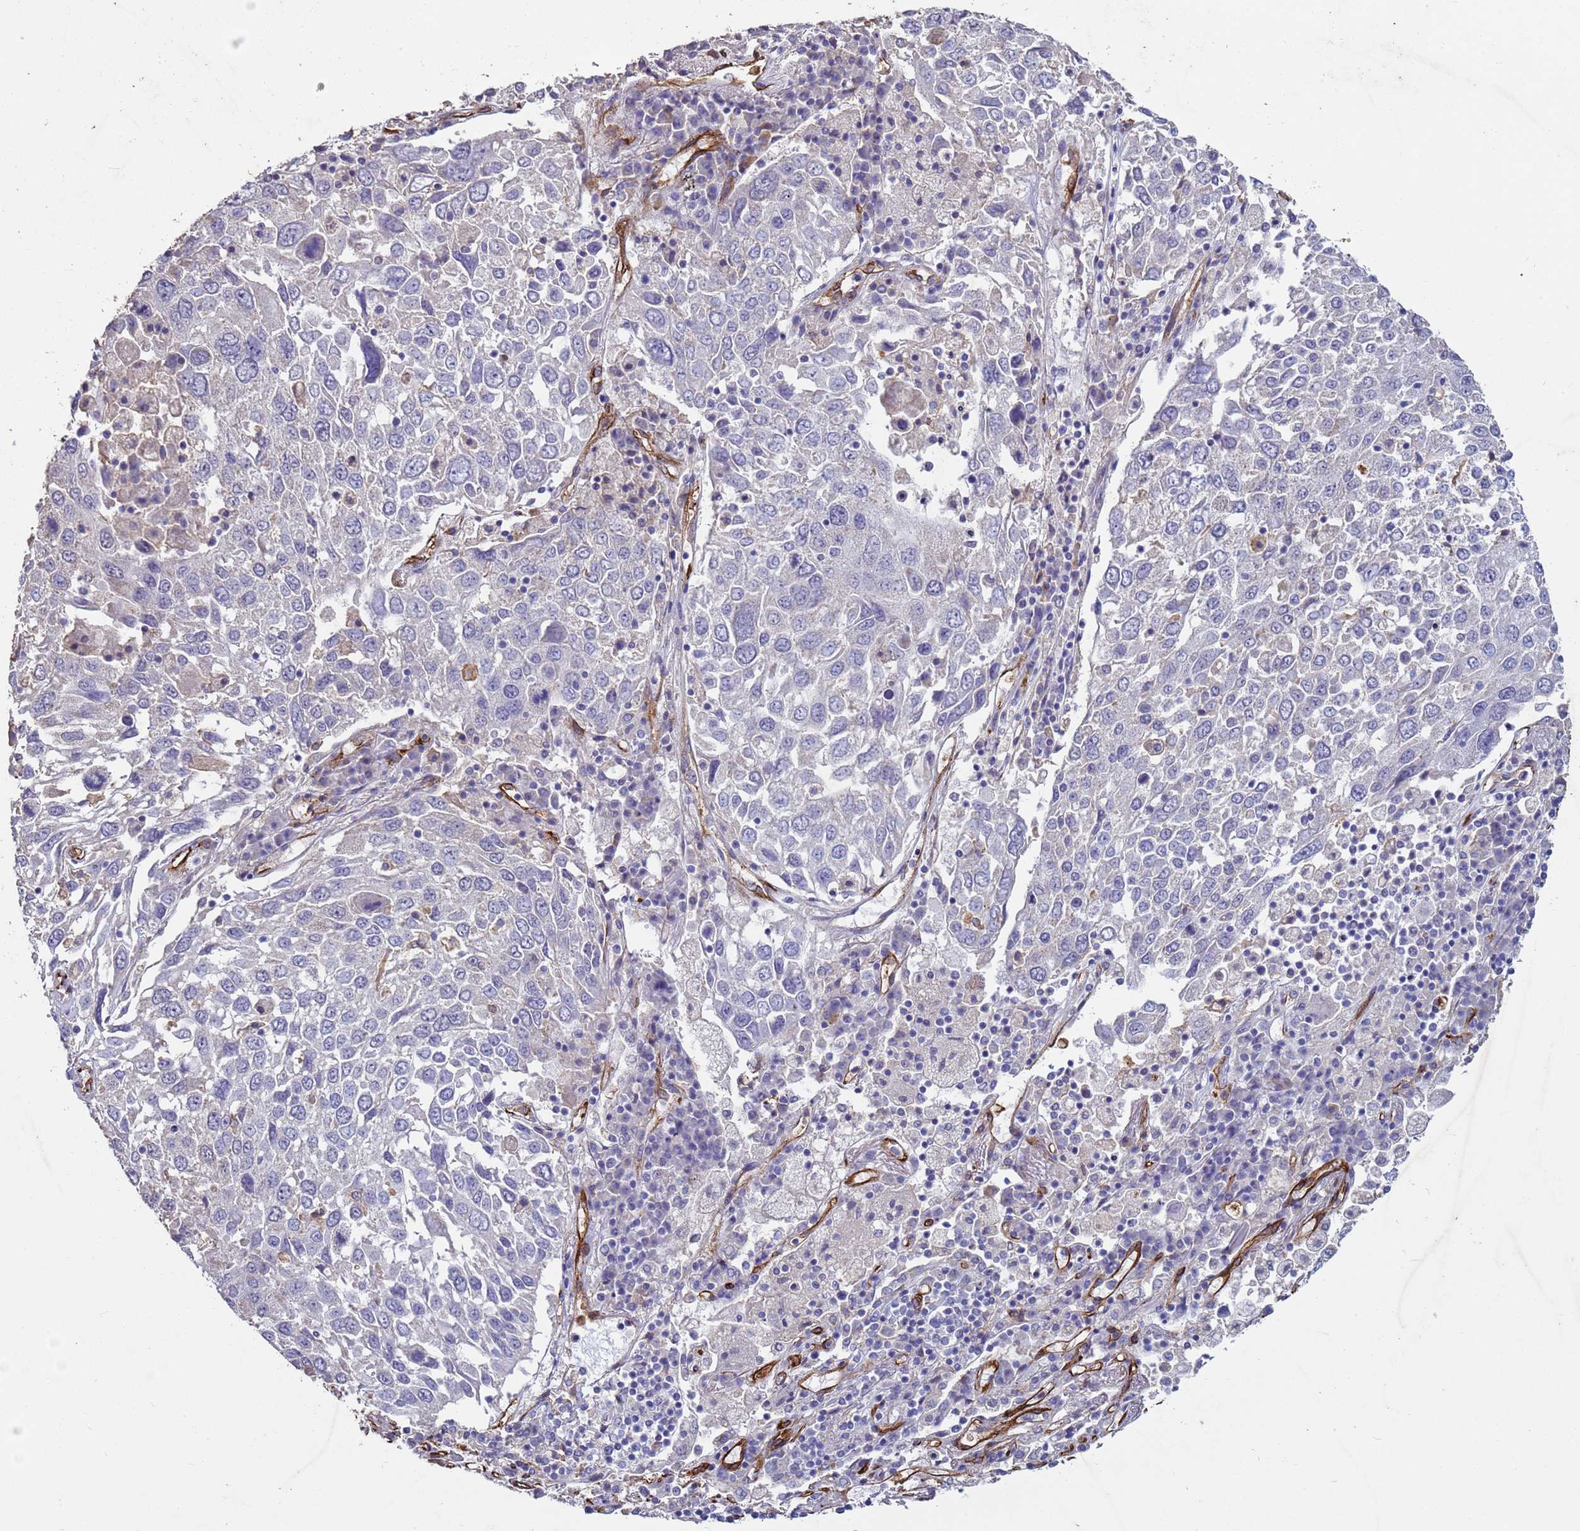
{"staining": {"intensity": "negative", "quantity": "none", "location": "none"}, "tissue": "lung cancer", "cell_type": "Tumor cells", "image_type": "cancer", "snomed": [{"axis": "morphology", "description": "Squamous cell carcinoma, NOS"}, {"axis": "topography", "description": "Lung"}], "caption": "The micrograph exhibits no significant positivity in tumor cells of lung squamous cell carcinoma. (DAB (3,3'-diaminobenzidine) IHC visualized using brightfield microscopy, high magnification).", "gene": "GASK1A", "patient": {"sex": "male", "age": 65}}